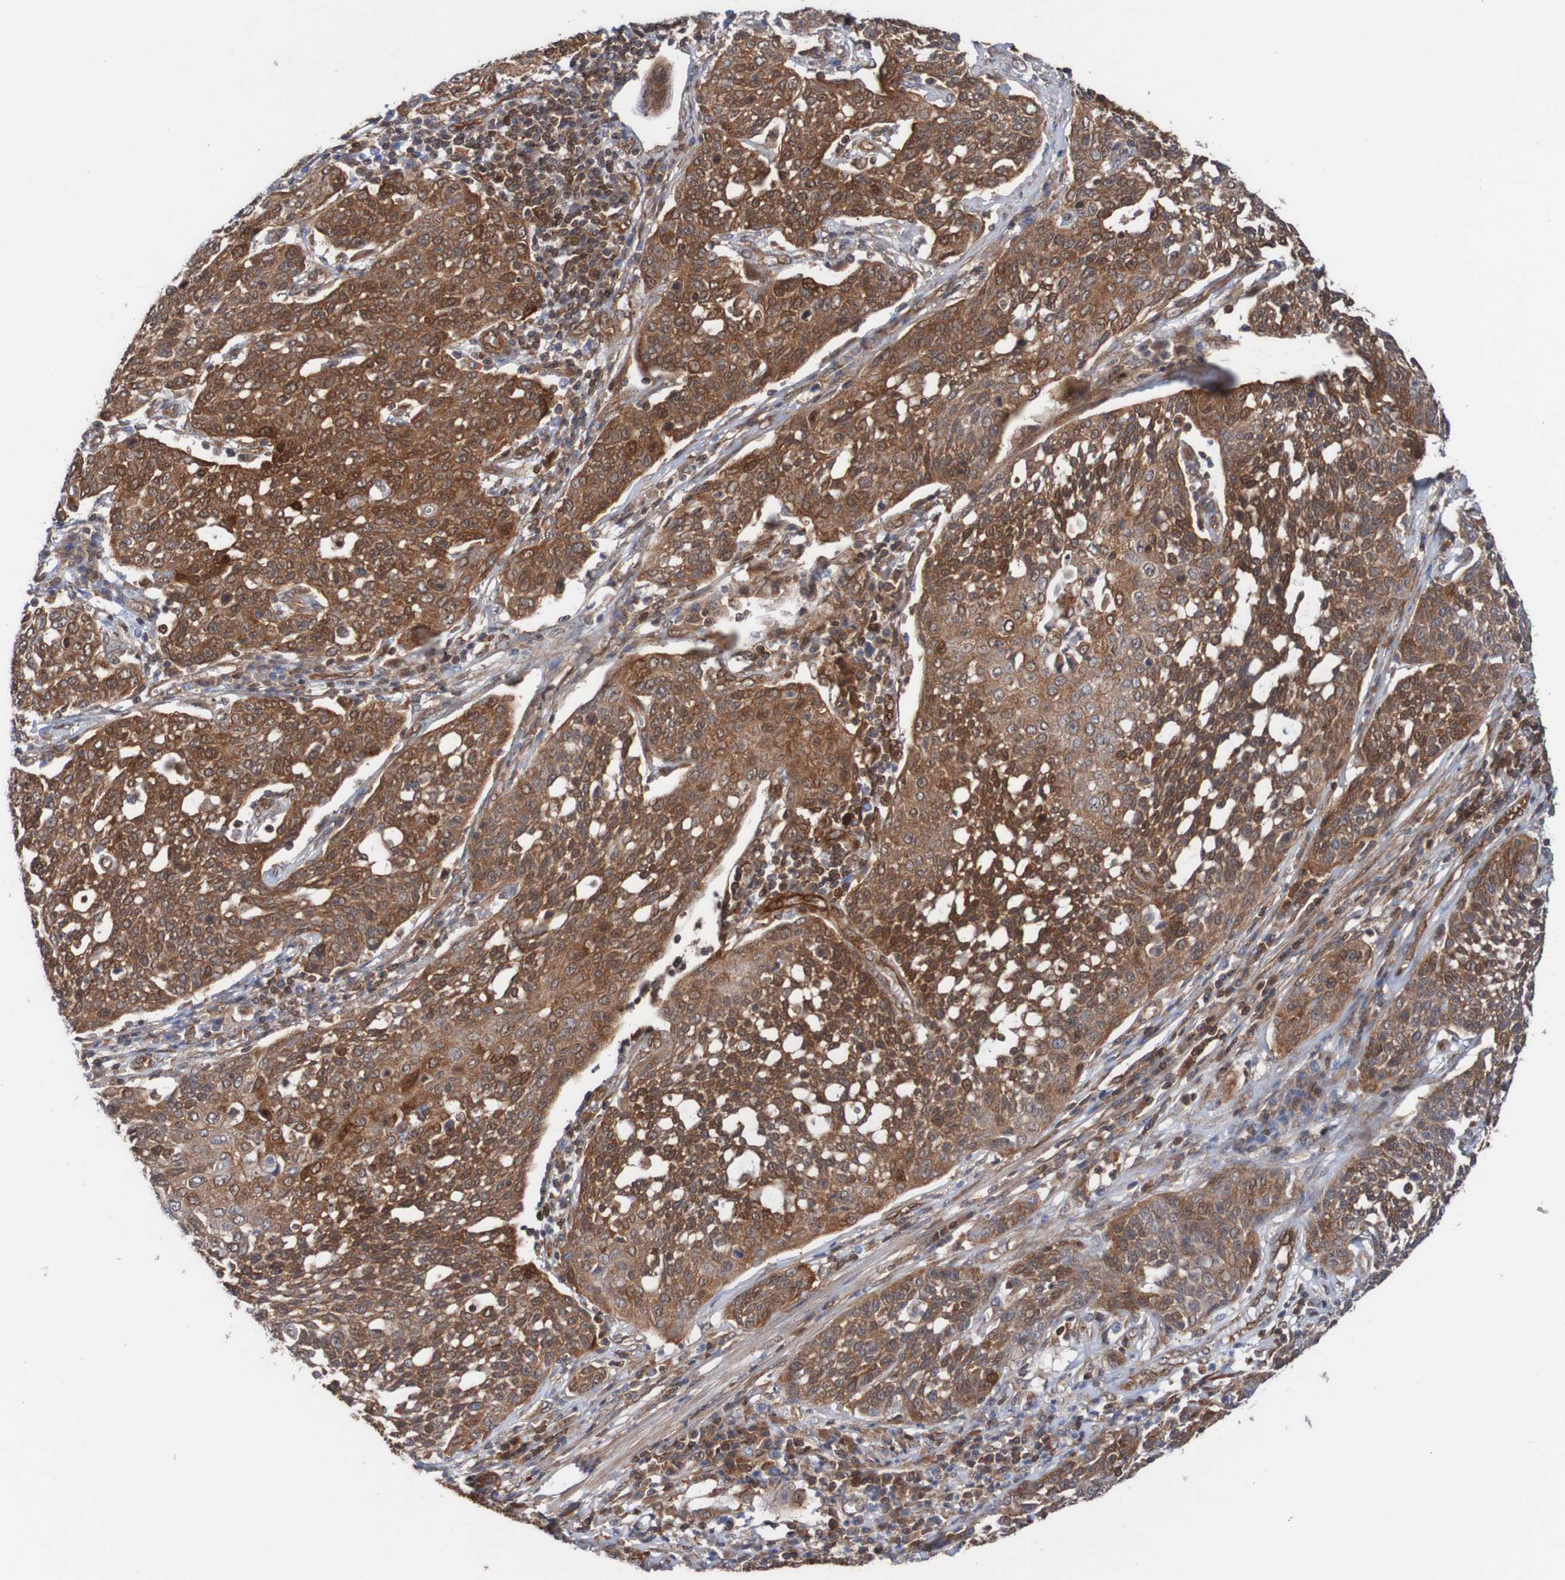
{"staining": {"intensity": "moderate", "quantity": ">75%", "location": "cytoplasmic/membranous"}, "tissue": "cervical cancer", "cell_type": "Tumor cells", "image_type": "cancer", "snomed": [{"axis": "morphology", "description": "Squamous cell carcinoma, NOS"}, {"axis": "topography", "description": "Cervix"}], "caption": "Protein expression analysis of cervical squamous cell carcinoma reveals moderate cytoplasmic/membranous staining in about >75% of tumor cells.", "gene": "RIGI", "patient": {"sex": "female", "age": 34}}